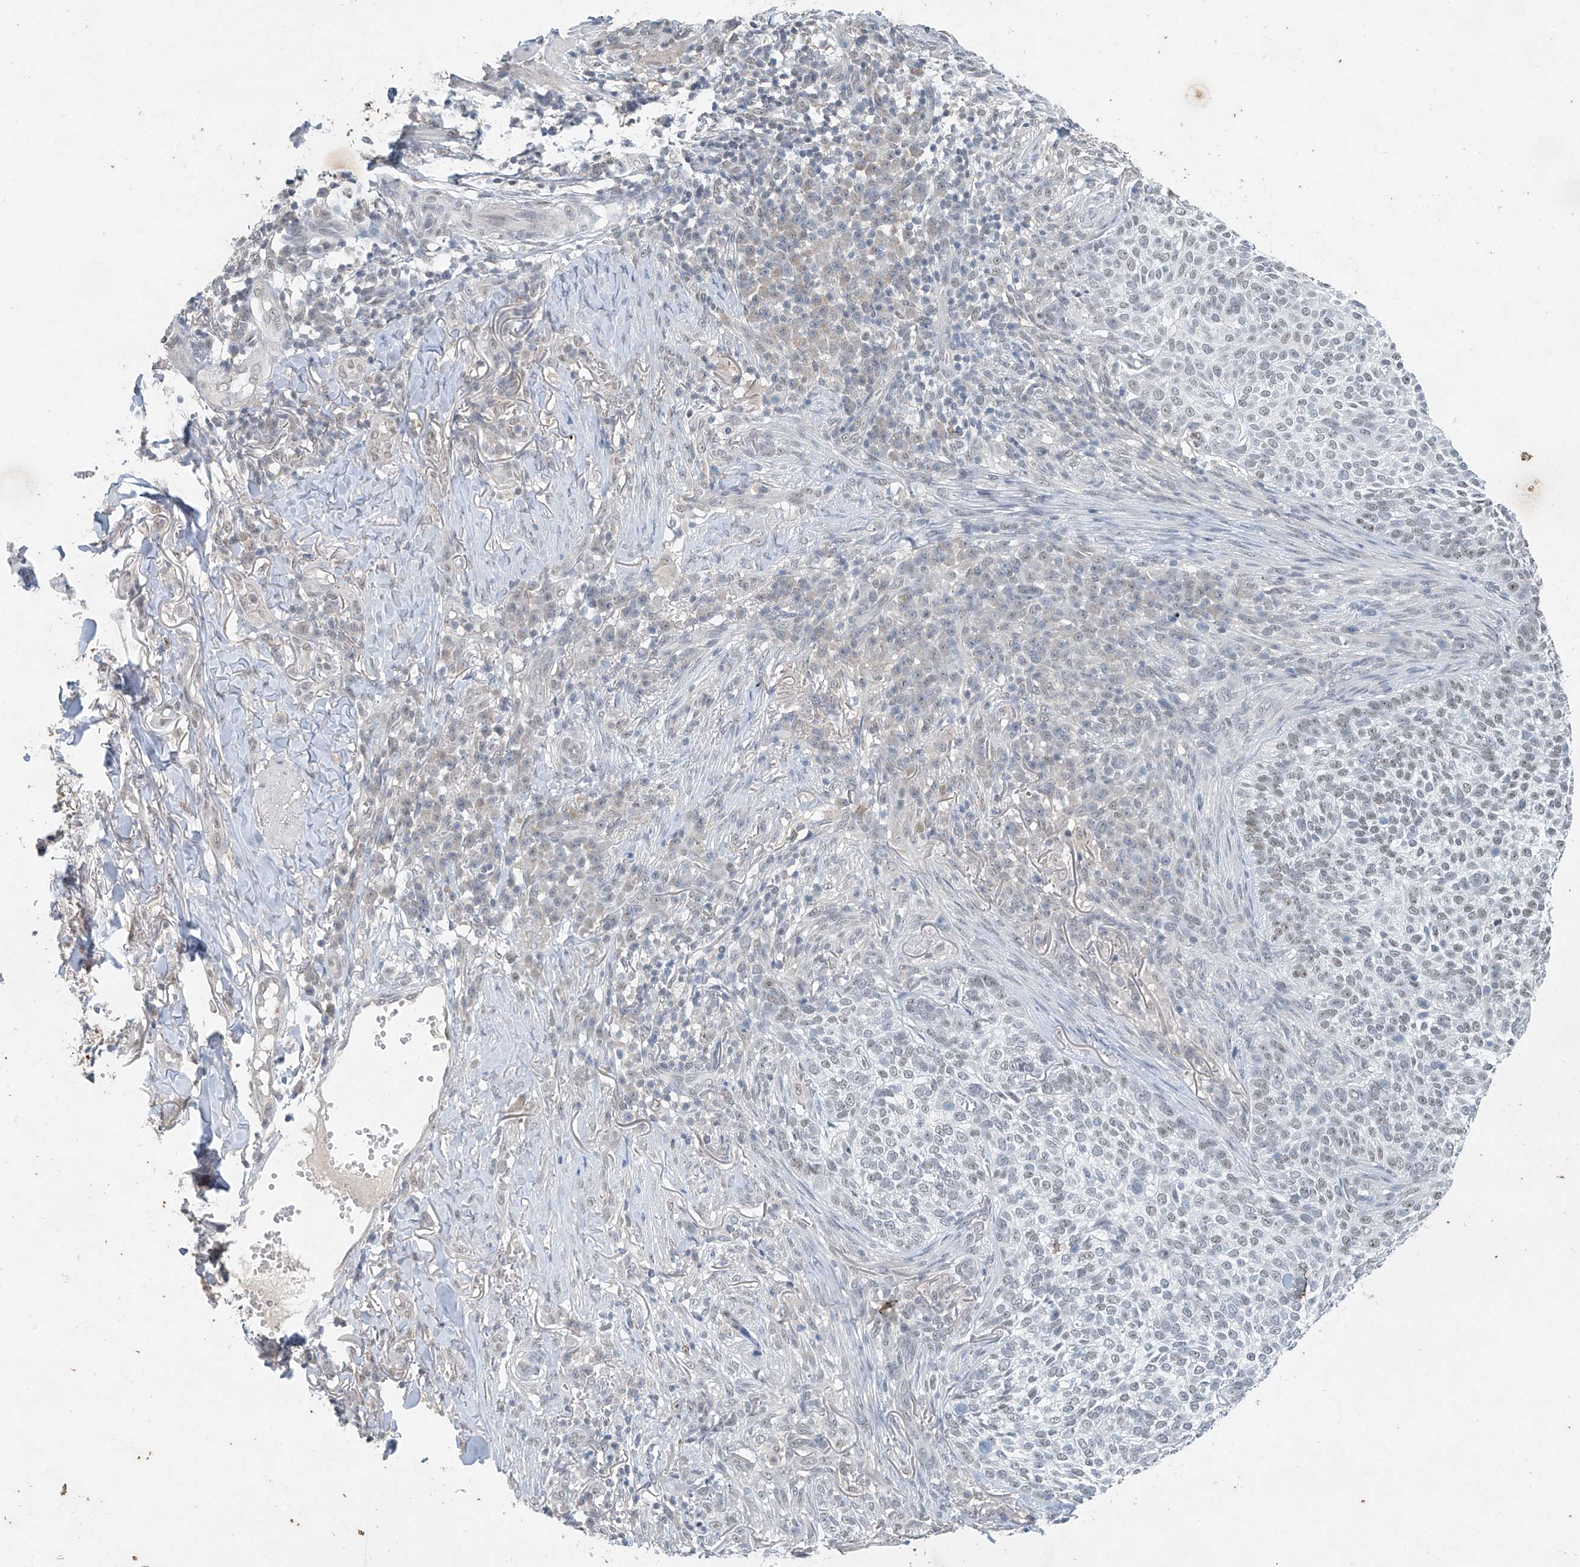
{"staining": {"intensity": "negative", "quantity": "none", "location": "none"}, "tissue": "skin cancer", "cell_type": "Tumor cells", "image_type": "cancer", "snomed": [{"axis": "morphology", "description": "Basal cell carcinoma"}, {"axis": "topography", "description": "Skin"}], "caption": "Tumor cells show no significant positivity in basal cell carcinoma (skin).", "gene": "TAF8", "patient": {"sex": "female", "age": 64}}